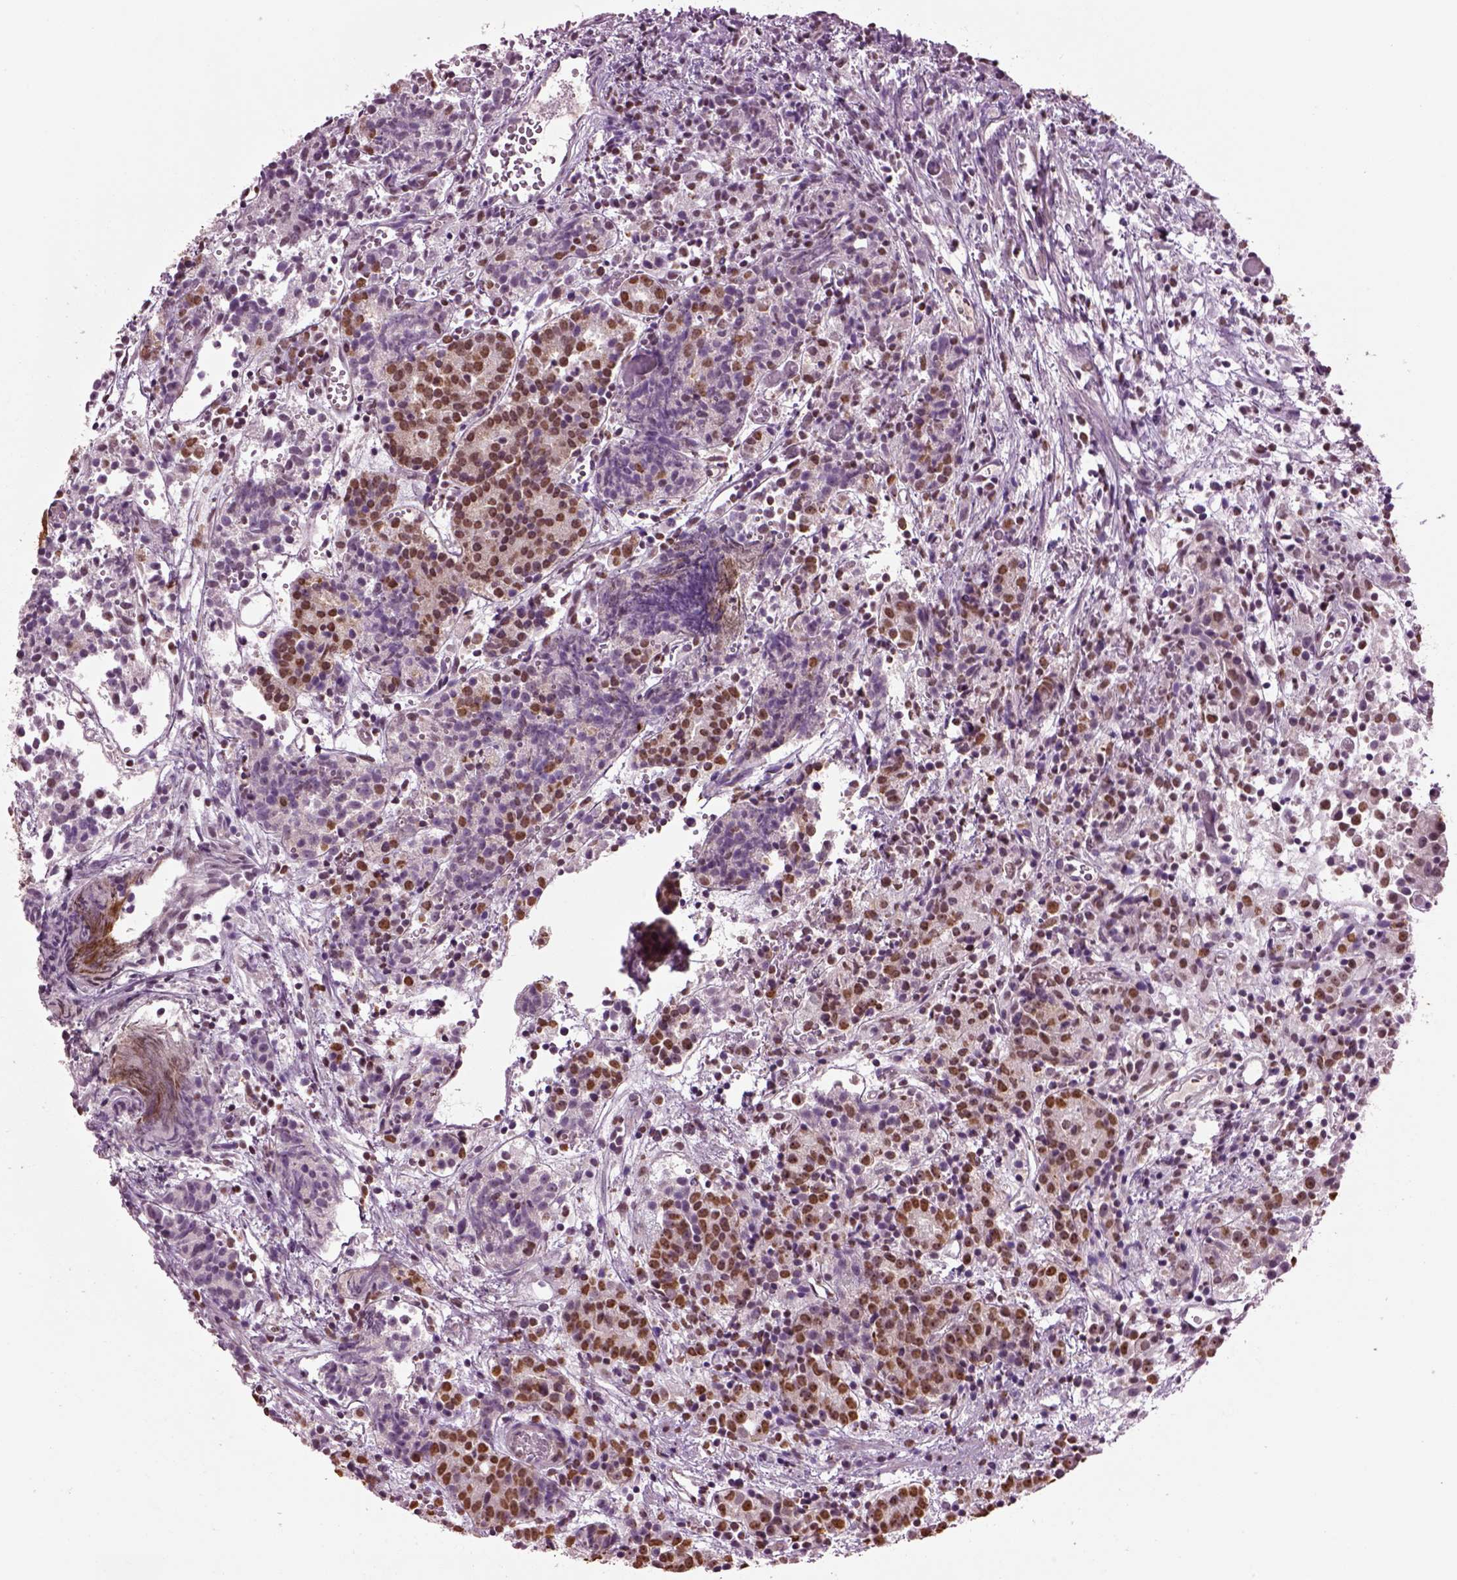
{"staining": {"intensity": "moderate", "quantity": ">75%", "location": "nuclear"}, "tissue": "prostate cancer", "cell_type": "Tumor cells", "image_type": "cancer", "snomed": [{"axis": "morphology", "description": "Adenocarcinoma, High grade"}, {"axis": "topography", "description": "Prostate"}], "caption": "Tumor cells exhibit medium levels of moderate nuclear positivity in approximately >75% of cells in prostate high-grade adenocarcinoma.", "gene": "DDX3X", "patient": {"sex": "male", "age": 53}}